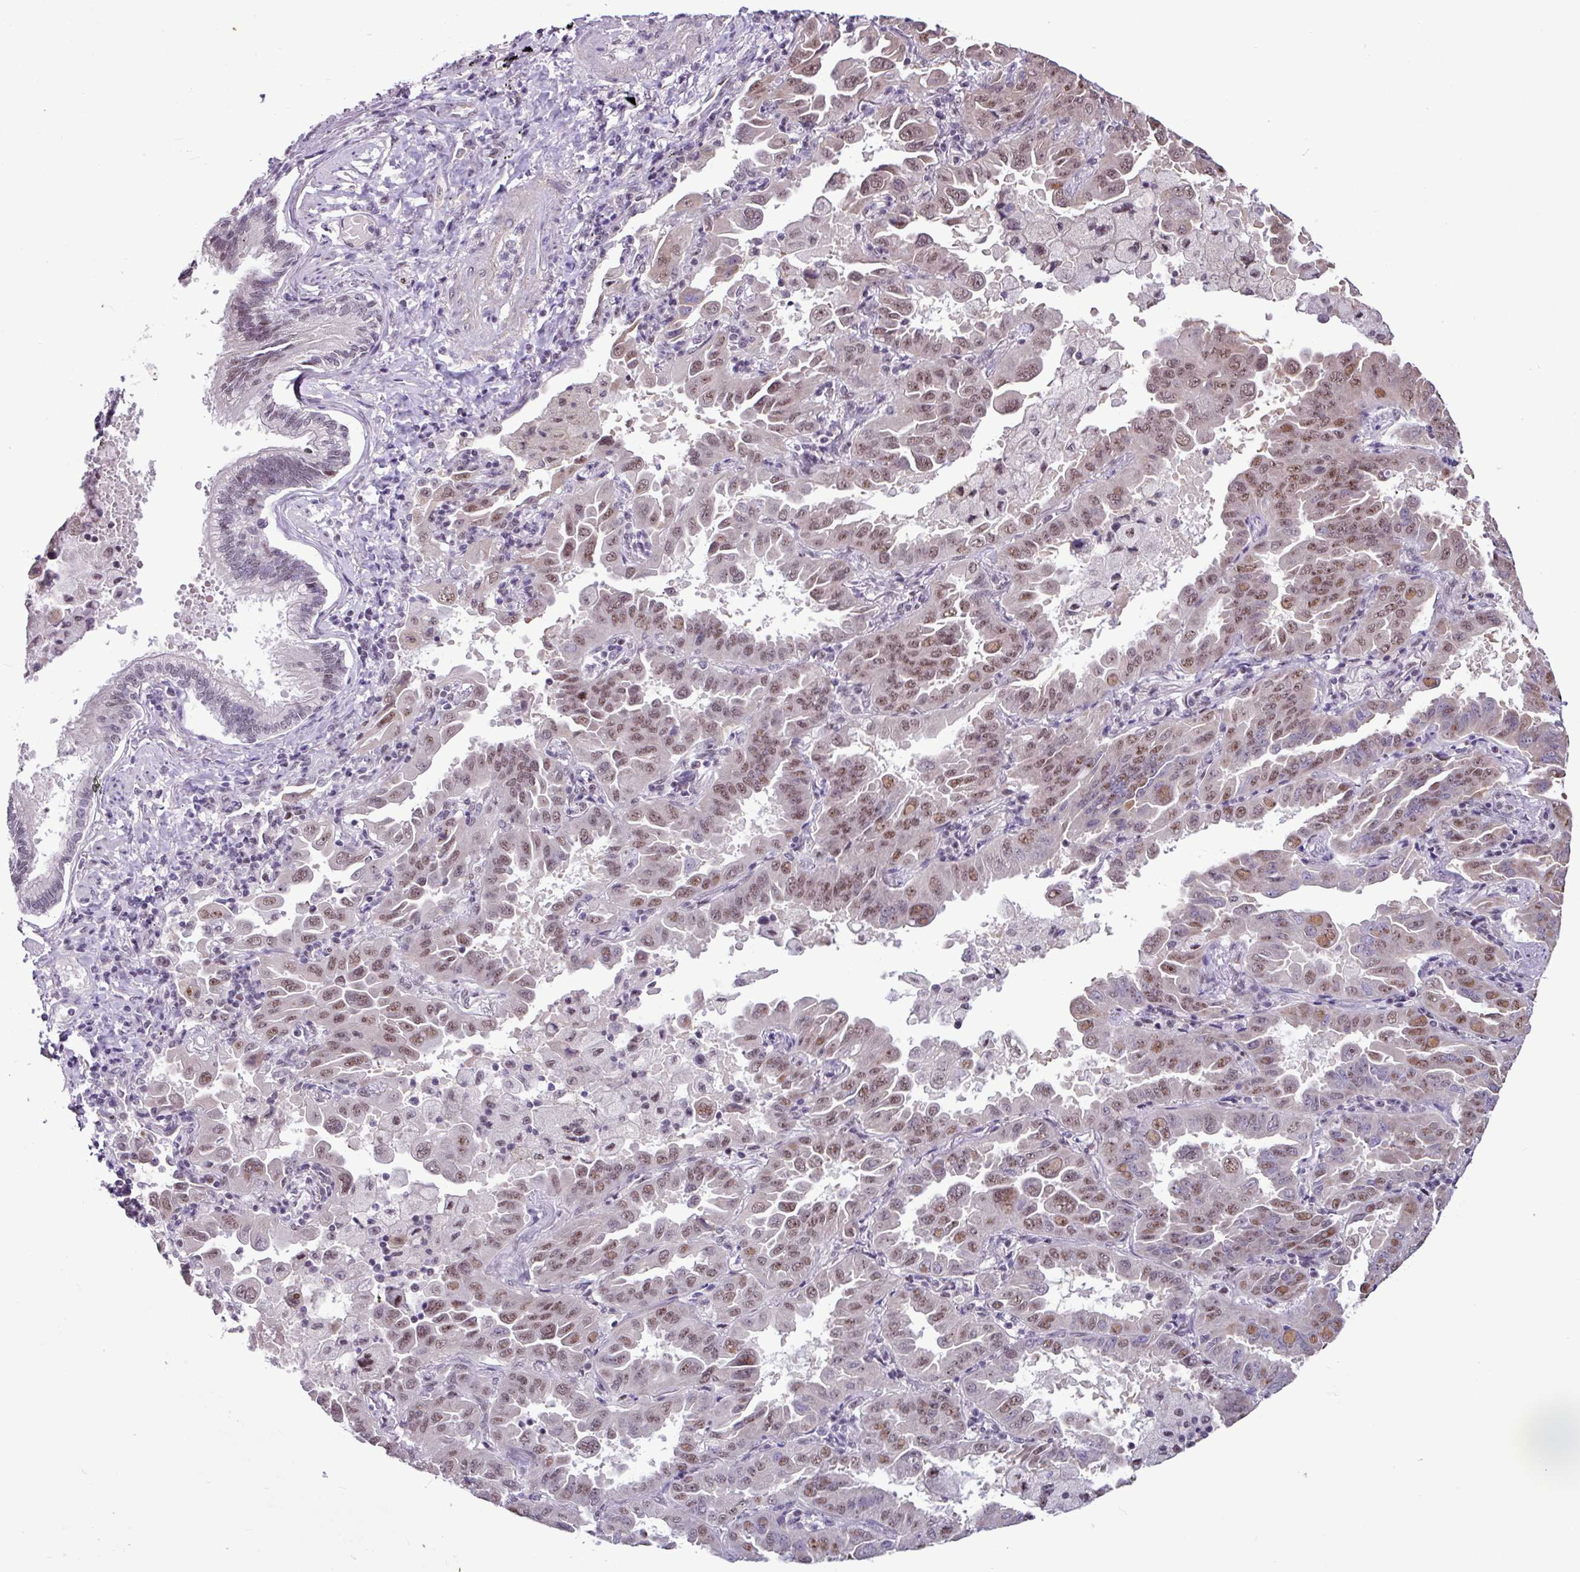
{"staining": {"intensity": "moderate", "quantity": ">75%", "location": "nuclear"}, "tissue": "lung cancer", "cell_type": "Tumor cells", "image_type": "cancer", "snomed": [{"axis": "morphology", "description": "Adenocarcinoma, NOS"}, {"axis": "topography", "description": "Lung"}], "caption": "Immunohistochemical staining of lung cancer reveals moderate nuclear protein positivity in approximately >75% of tumor cells.", "gene": "UTP18", "patient": {"sex": "male", "age": 64}}